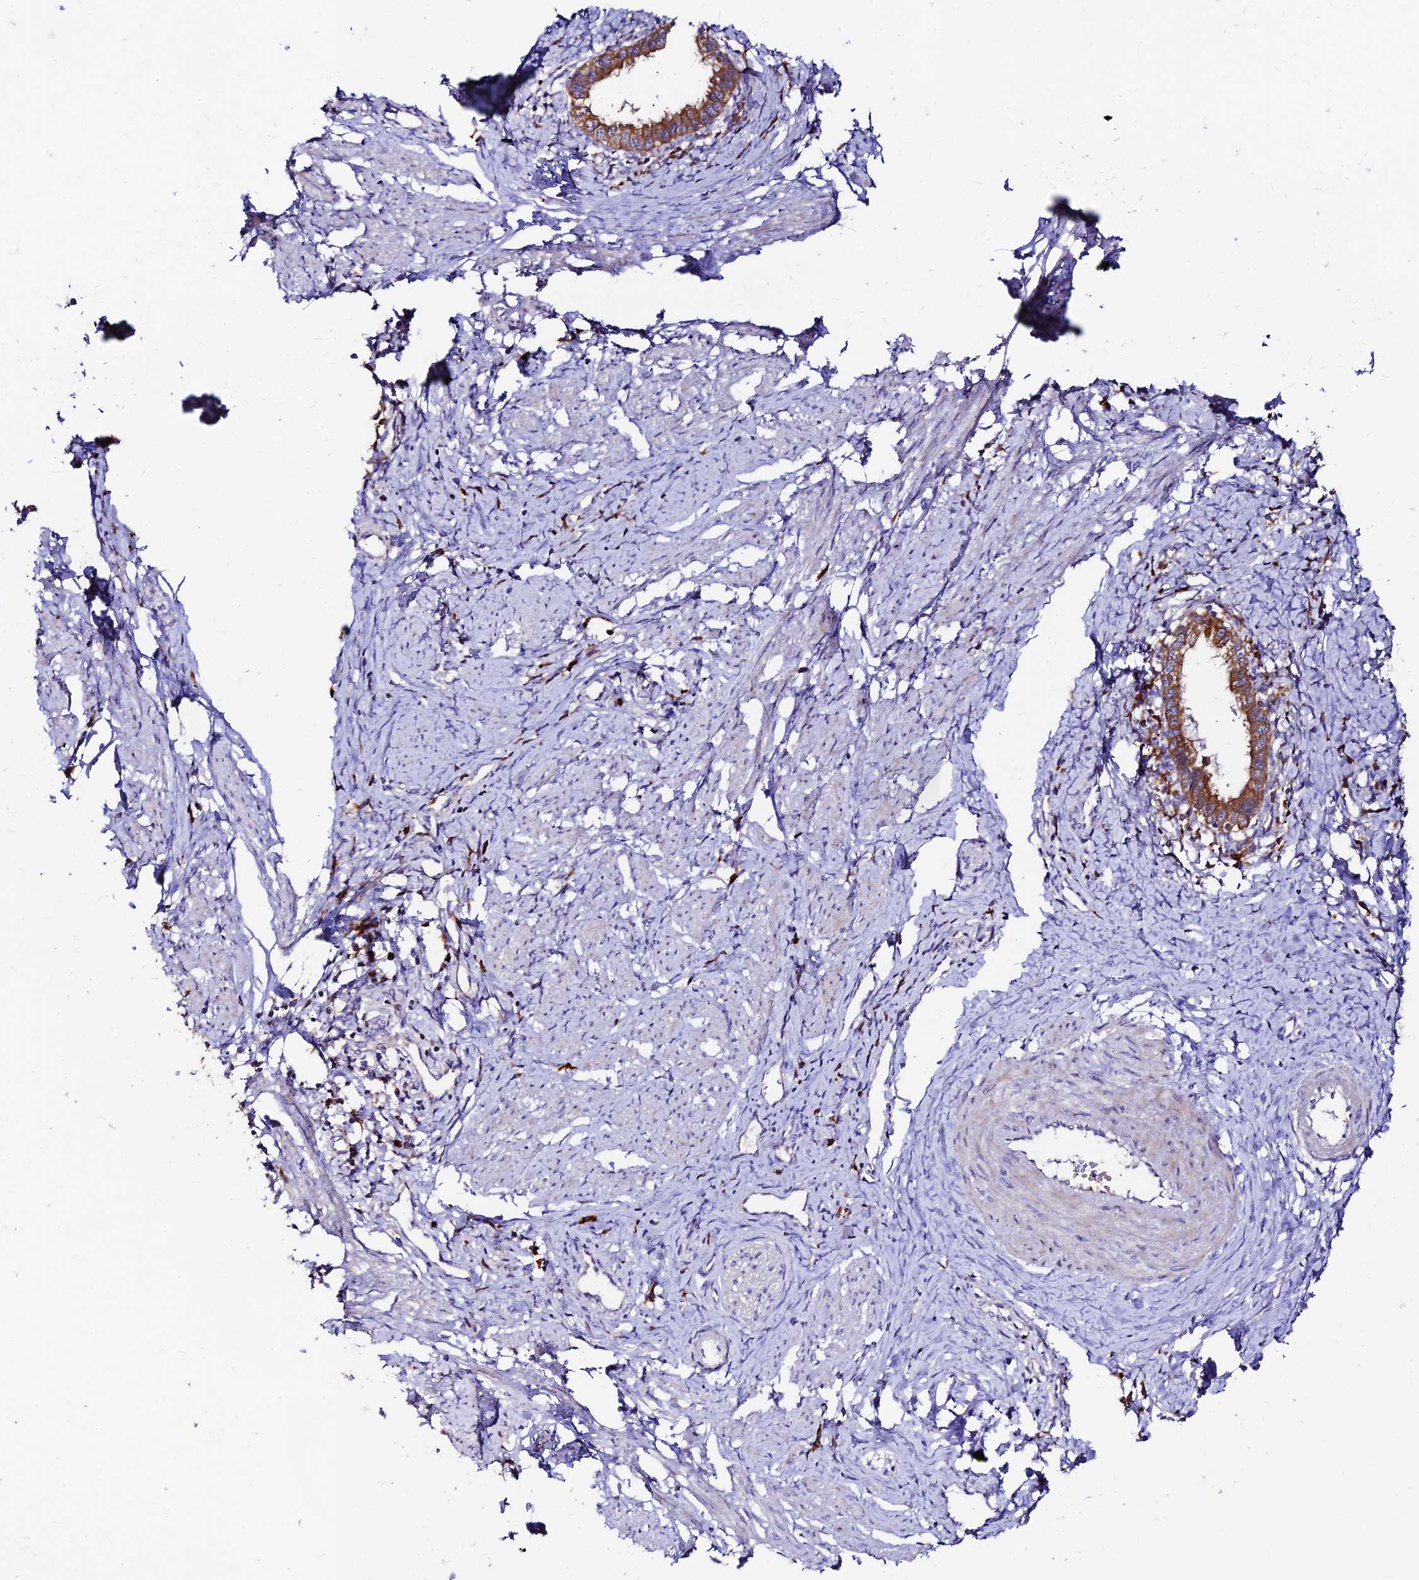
{"staining": {"intensity": "strong", "quantity": ">75%", "location": "cytoplasmic/membranous"}, "tissue": "cervical cancer", "cell_type": "Tumor cells", "image_type": "cancer", "snomed": [{"axis": "morphology", "description": "Adenocarcinoma, NOS"}, {"axis": "topography", "description": "Cervix"}], "caption": "Tumor cells demonstrate high levels of strong cytoplasmic/membranous staining in about >75% of cells in cervical adenocarcinoma.", "gene": "DENND2D", "patient": {"sex": "female", "age": 36}}